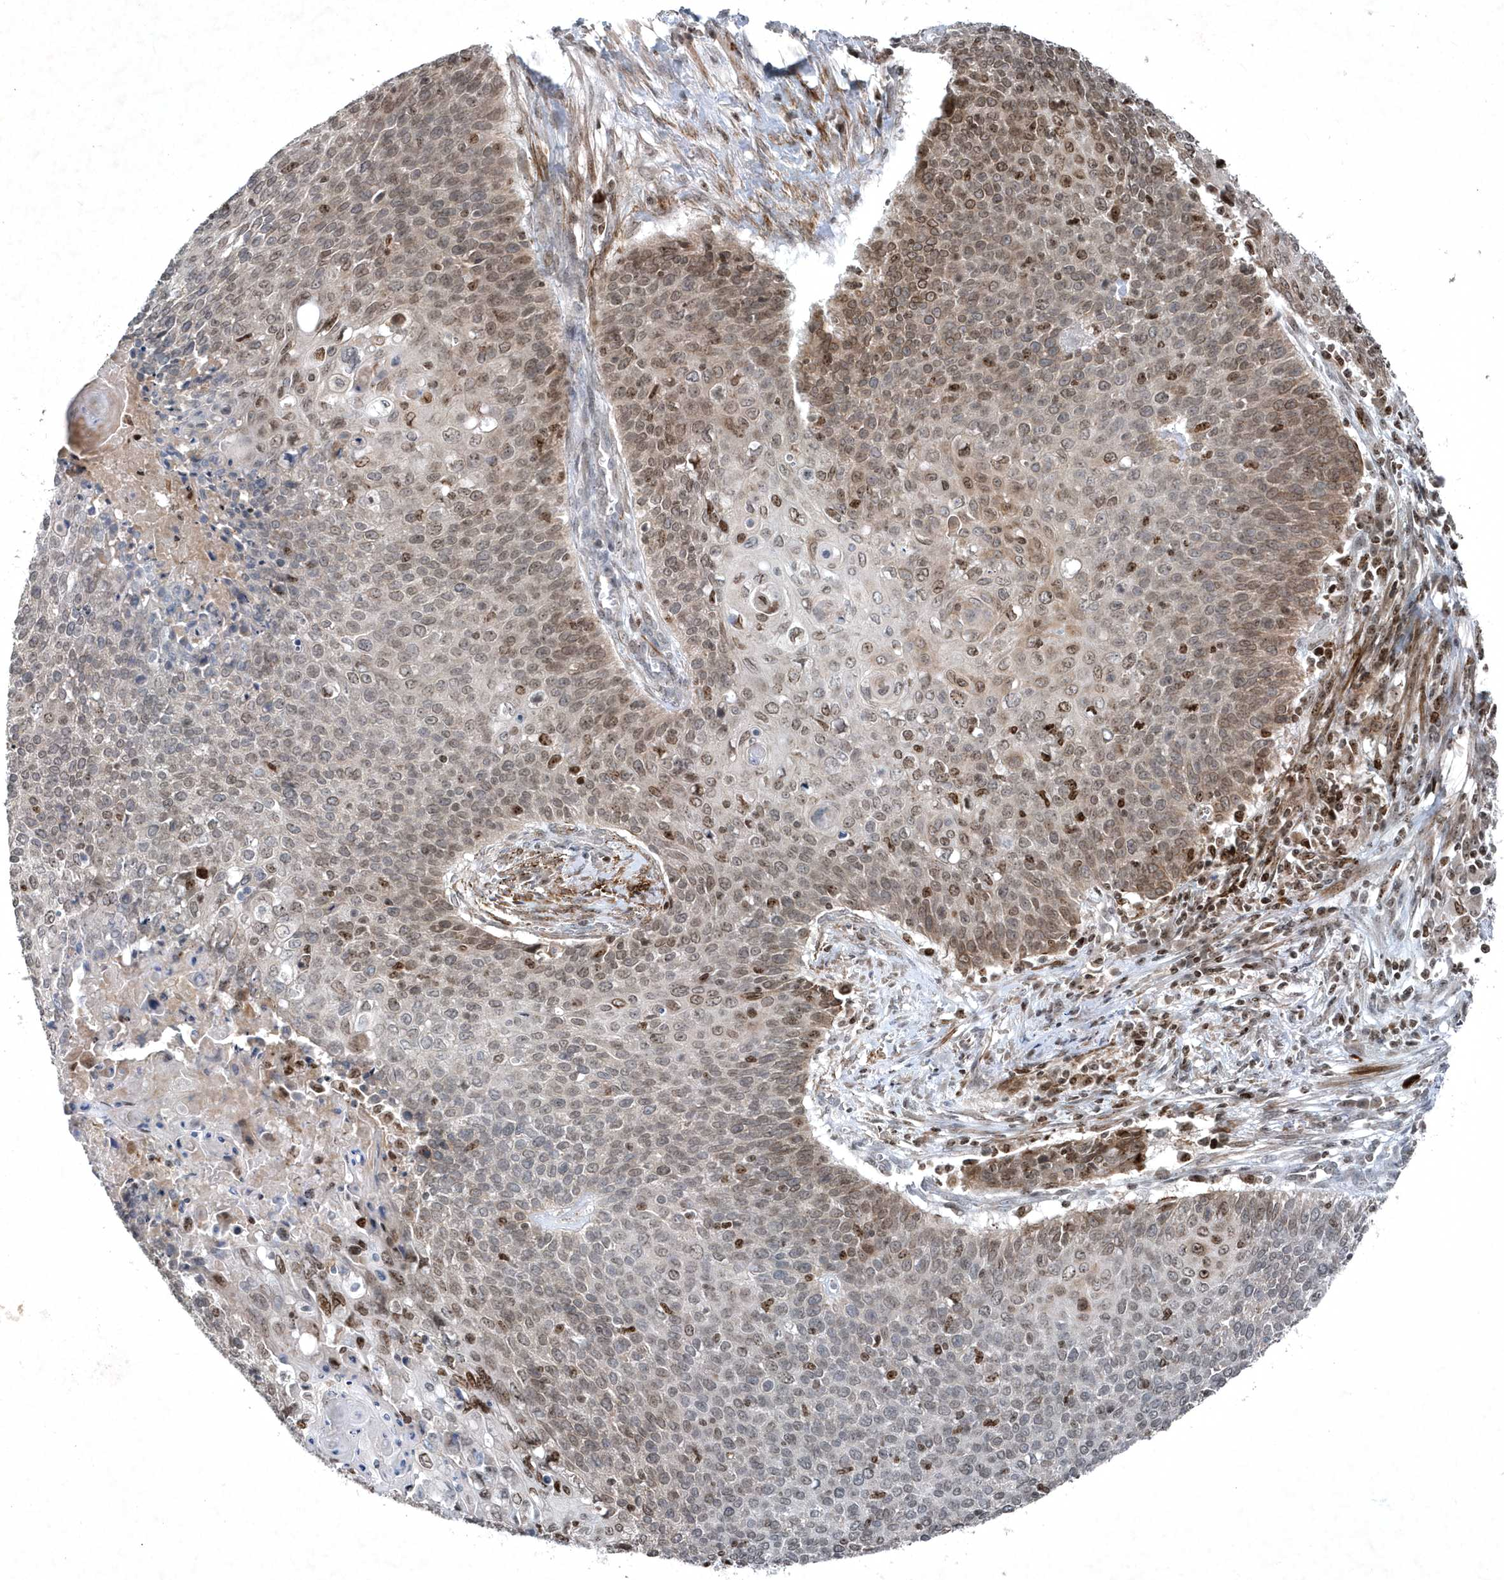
{"staining": {"intensity": "moderate", "quantity": ">75%", "location": "nuclear"}, "tissue": "cervical cancer", "cell_type": "Tumor cells", "image_type": "cancer", "snomed": [{"axis": "morphology", "description": "Squamous cell carcinoma, NOS"}, {"axis": "topography", "description": "Cervix"}], "caption": "Approximately >75% of tumor cells in human cervical squamous cell carcinoma display moderate nuclear protein staining as visualized by brown immunohistochemical staining.", "gene": "QTRT2", "patient": {"sex": "female", "age": 39}}